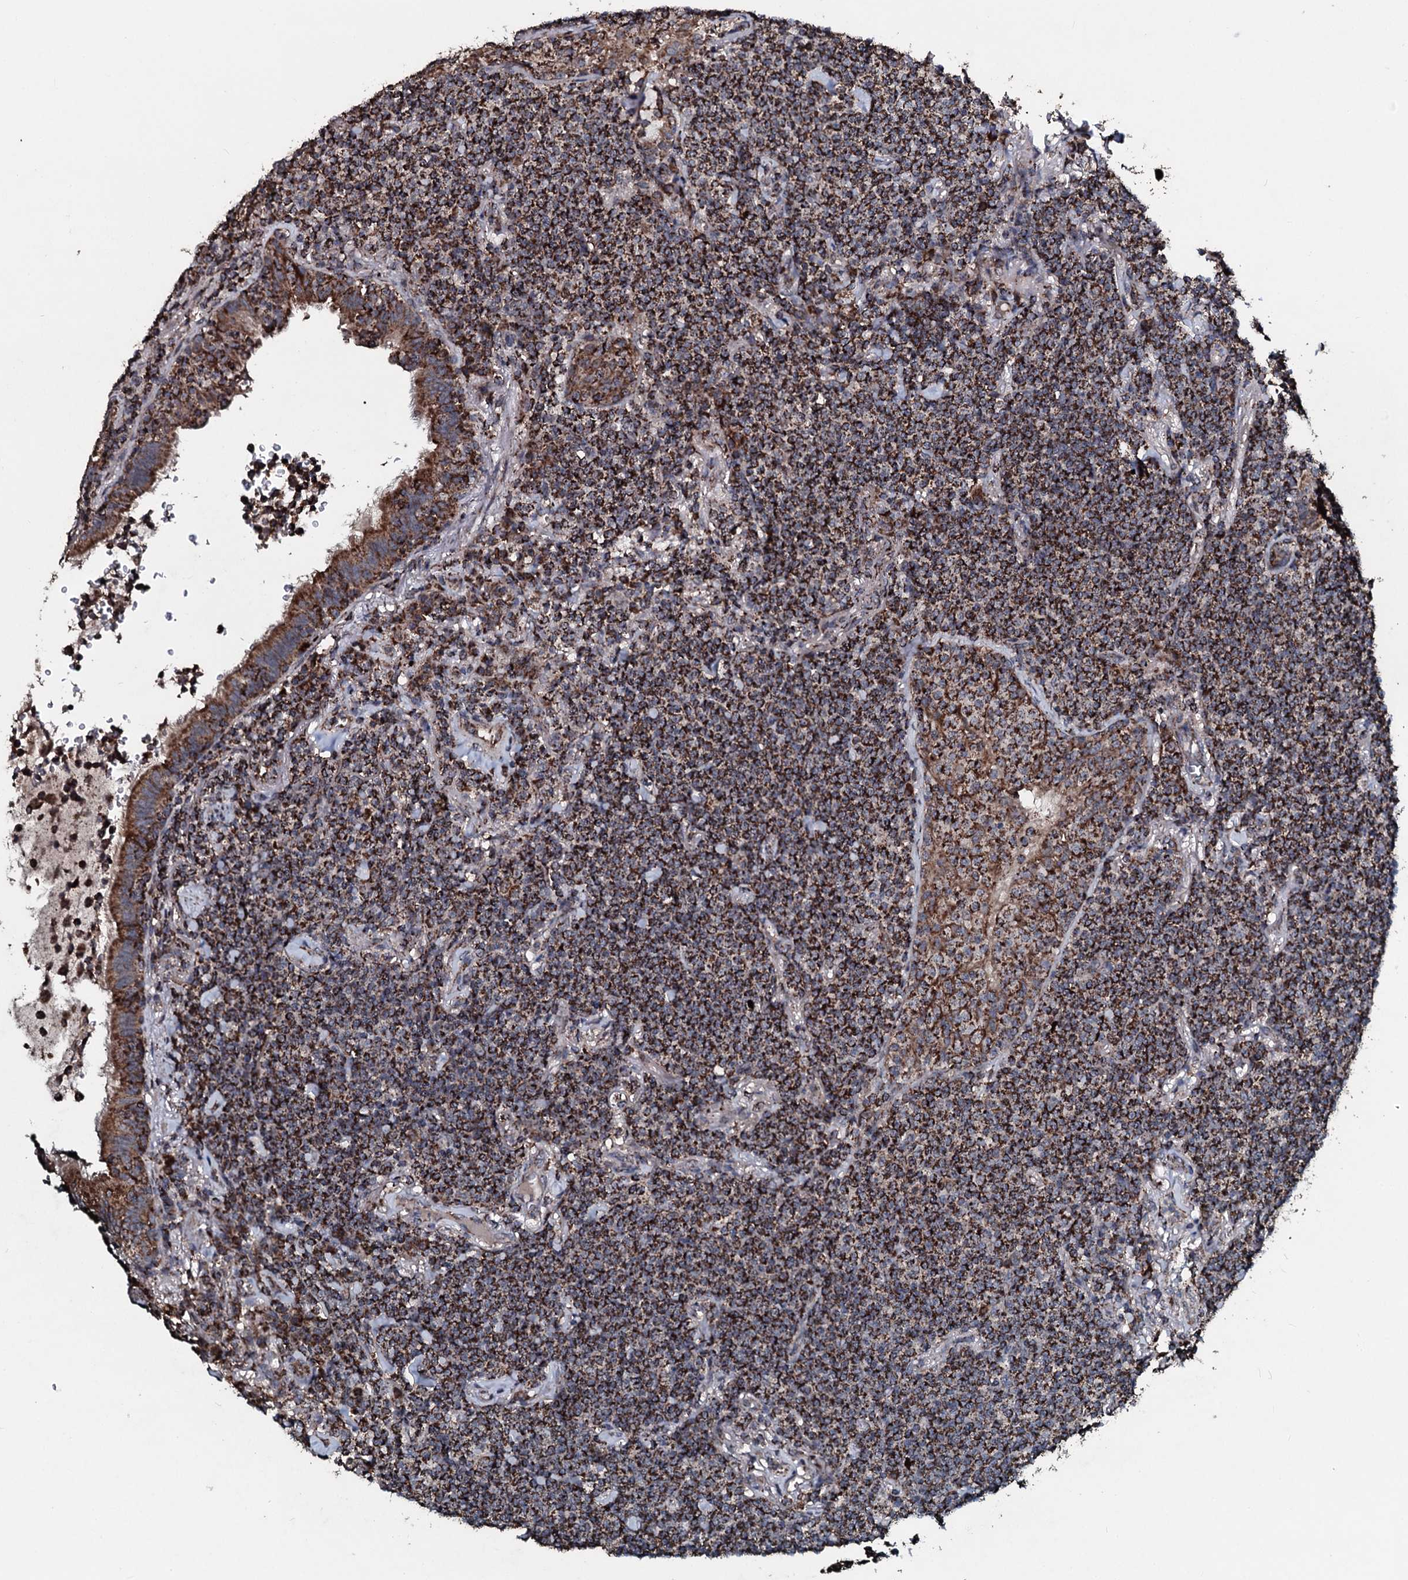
{"staining": {"intensity": "strong", "quantity": ">75%", "location": "cytoplasmic/membranous"}, "tissue": "lymphoma", "cell_type": "Tumor cells", "image_type": "cancer", "snomed": [{"axis": "morphology", "description": "Malignant lymphoma, non-Hodgkin's type, Low grade"}, {"axis": "topography", "description": "Lung"}], "caption": "There is high levels of strong cytoplasmic/membranous staining in tumor cells of lymphoma, as demonstrated by immunohistochemical staining (brown color).", "gene": "DYNC2I2", "patient": {"sex": "female", "age": 71}}